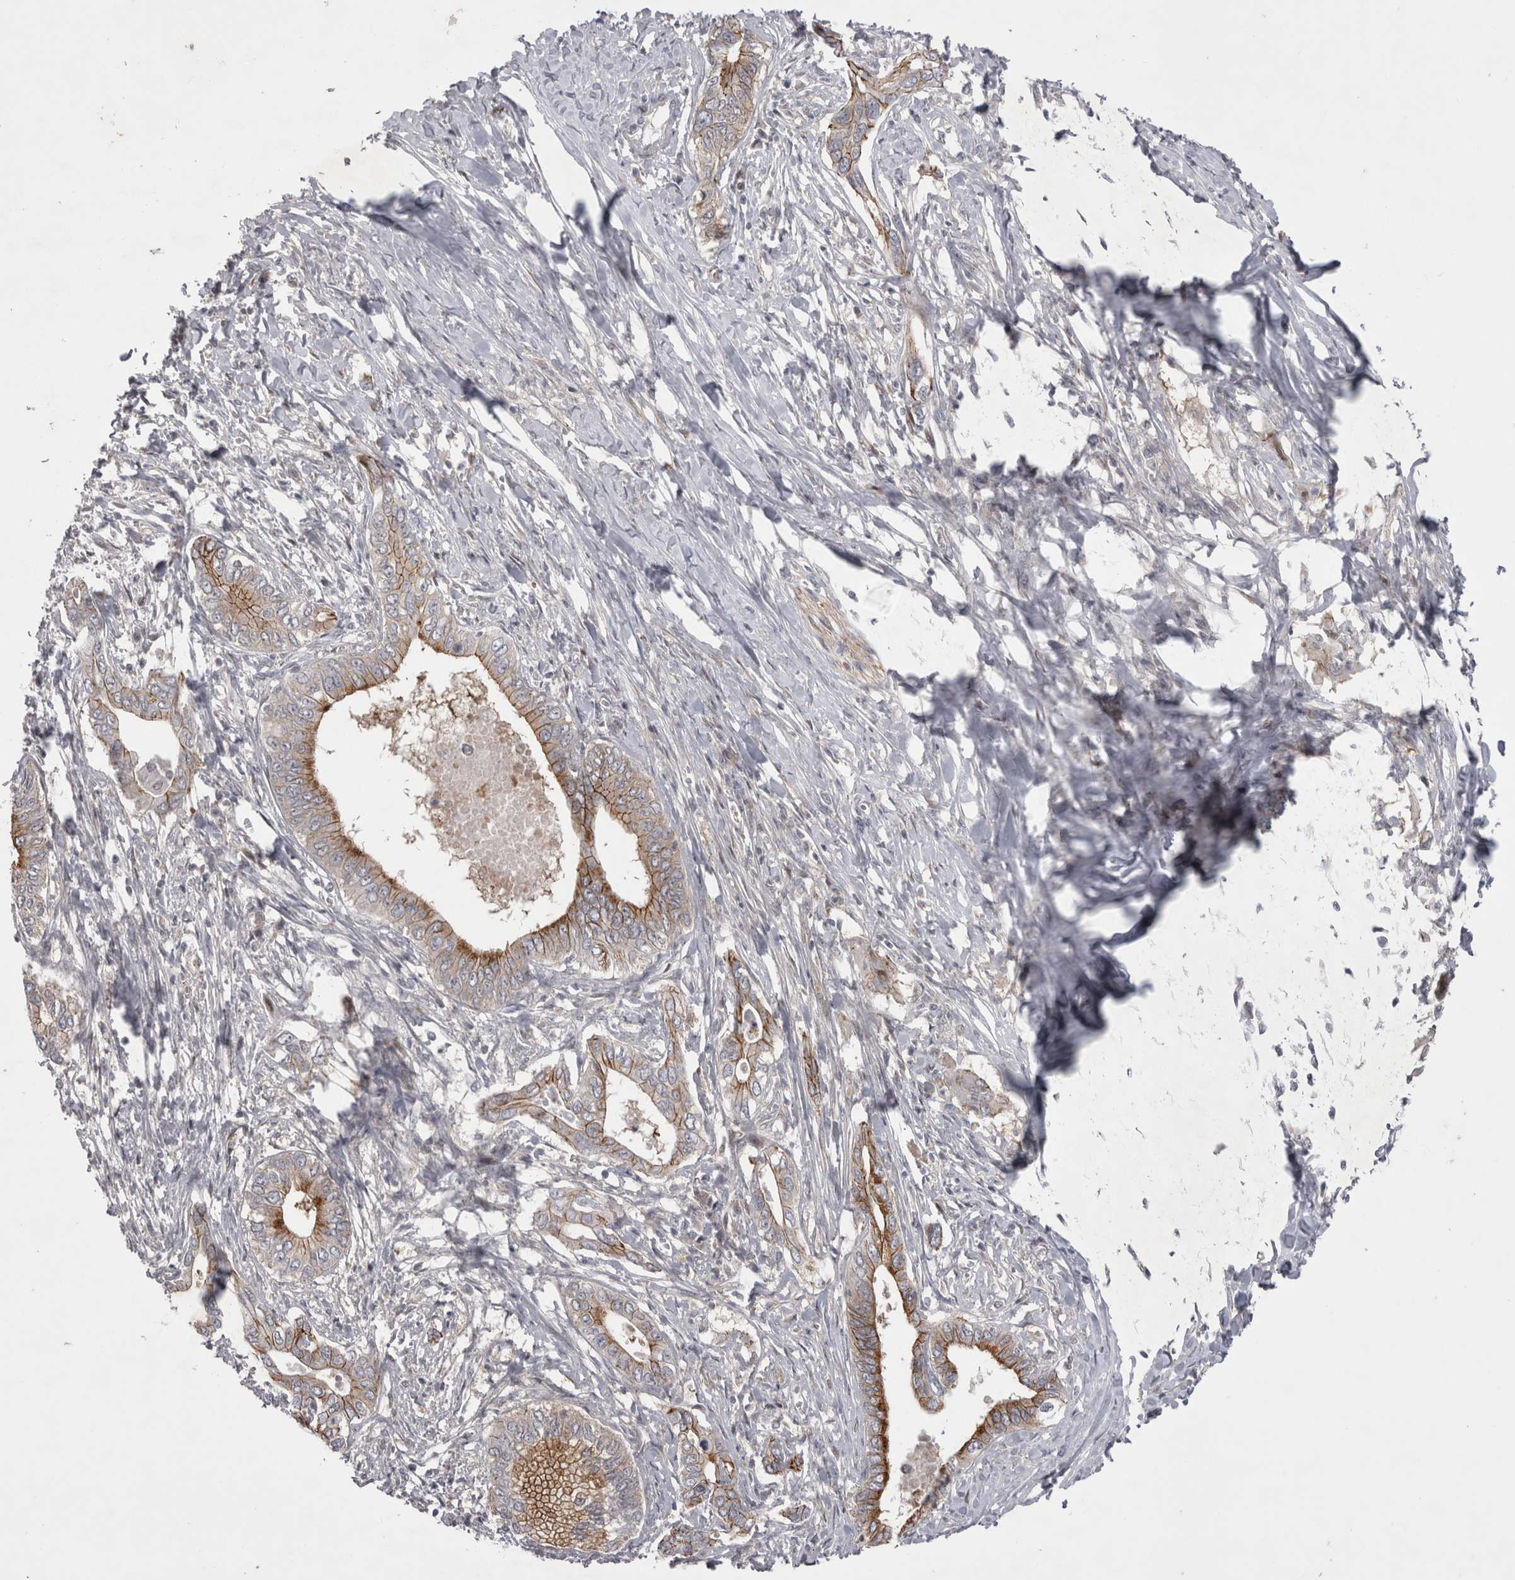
{"staining": {"intensity": "moderate", "quantity": "25%-75%", "location": "cytoplasmic/membranous"}, "tissue": "pancreatic cancer", "cell_type": "Tumor cells", "image_type": "cancer", "snomed": [{"axis": "morphology", "description": "Normal tissue, NOS"}, {"axis": "morphology", "description": "Adenocarcinoma, NOS"}, {"axis": "topography", "description": "Pancreas"}, {"axis": "topography", "description": "Peripheral nerve tissue"}], "caption": "Protein expression analysis of pancreatic adenocarcinoma reveals moderate cytoplasmic/membranous staining in about 25%-75% of tumor cells.", "gene": "NENF", "patient": {"sex": "male", "age": 59}}